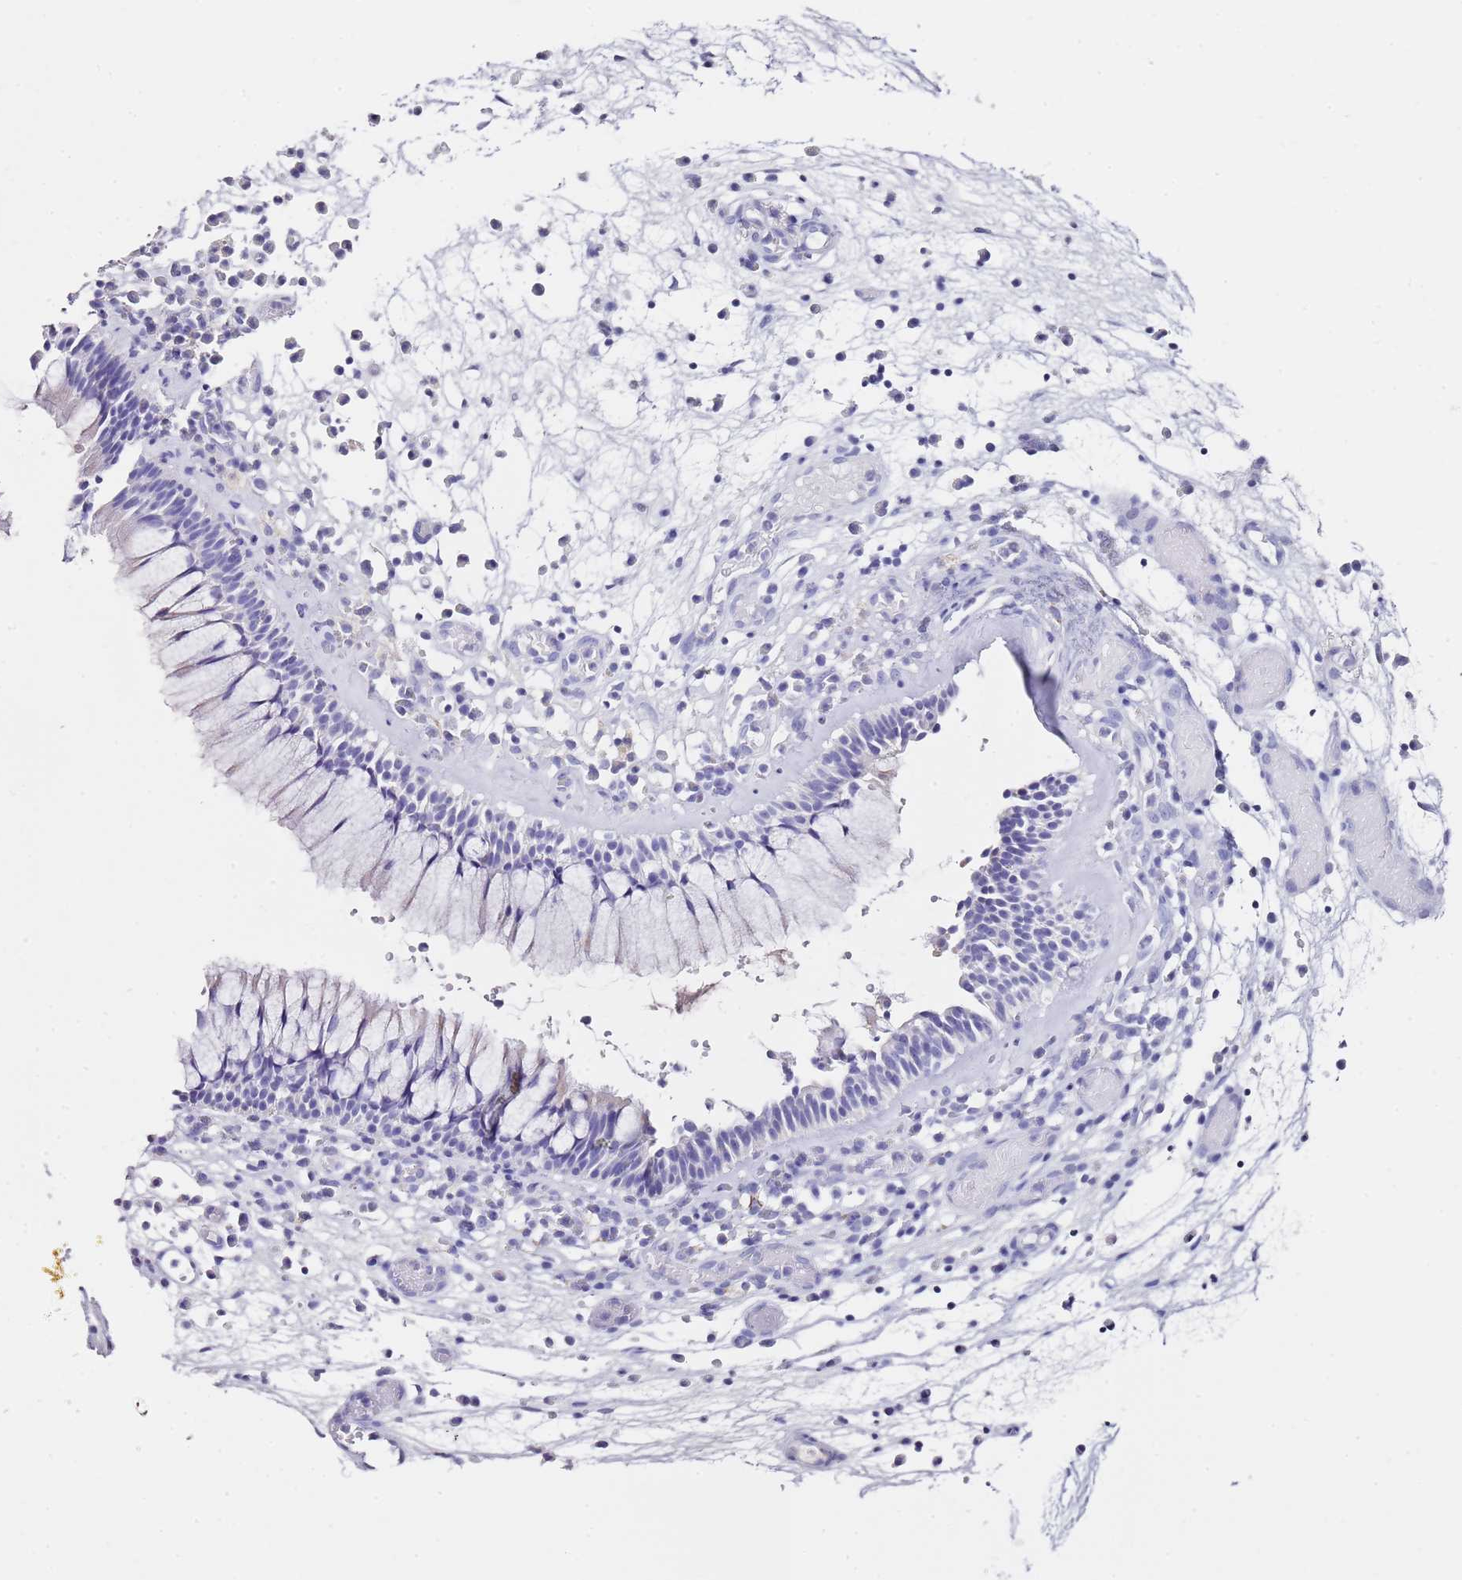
{"staining": {"intensity": "negative", "quantity": "none", "location": "none"}, "tissue": "nasopharynx", "cell_type": "Respiratory epithelial cells", "image_type": "normal", "snomed": [{"axis": "morphology", "description": "Normal tissue, NOS"}, {"axis": "morphology", "description": "Inflammation, NOS"}, {"axis": "topography", "description": "Nasopharynx"}], "caption": "The micrograph exhibits no staining of respiratory epithelial cells in normal nasopharynx. (DAB immunohistochemistry (IHC), high magnification).", "gene": "PTBP2", "patient": {"sex": "male", "age": 70}}